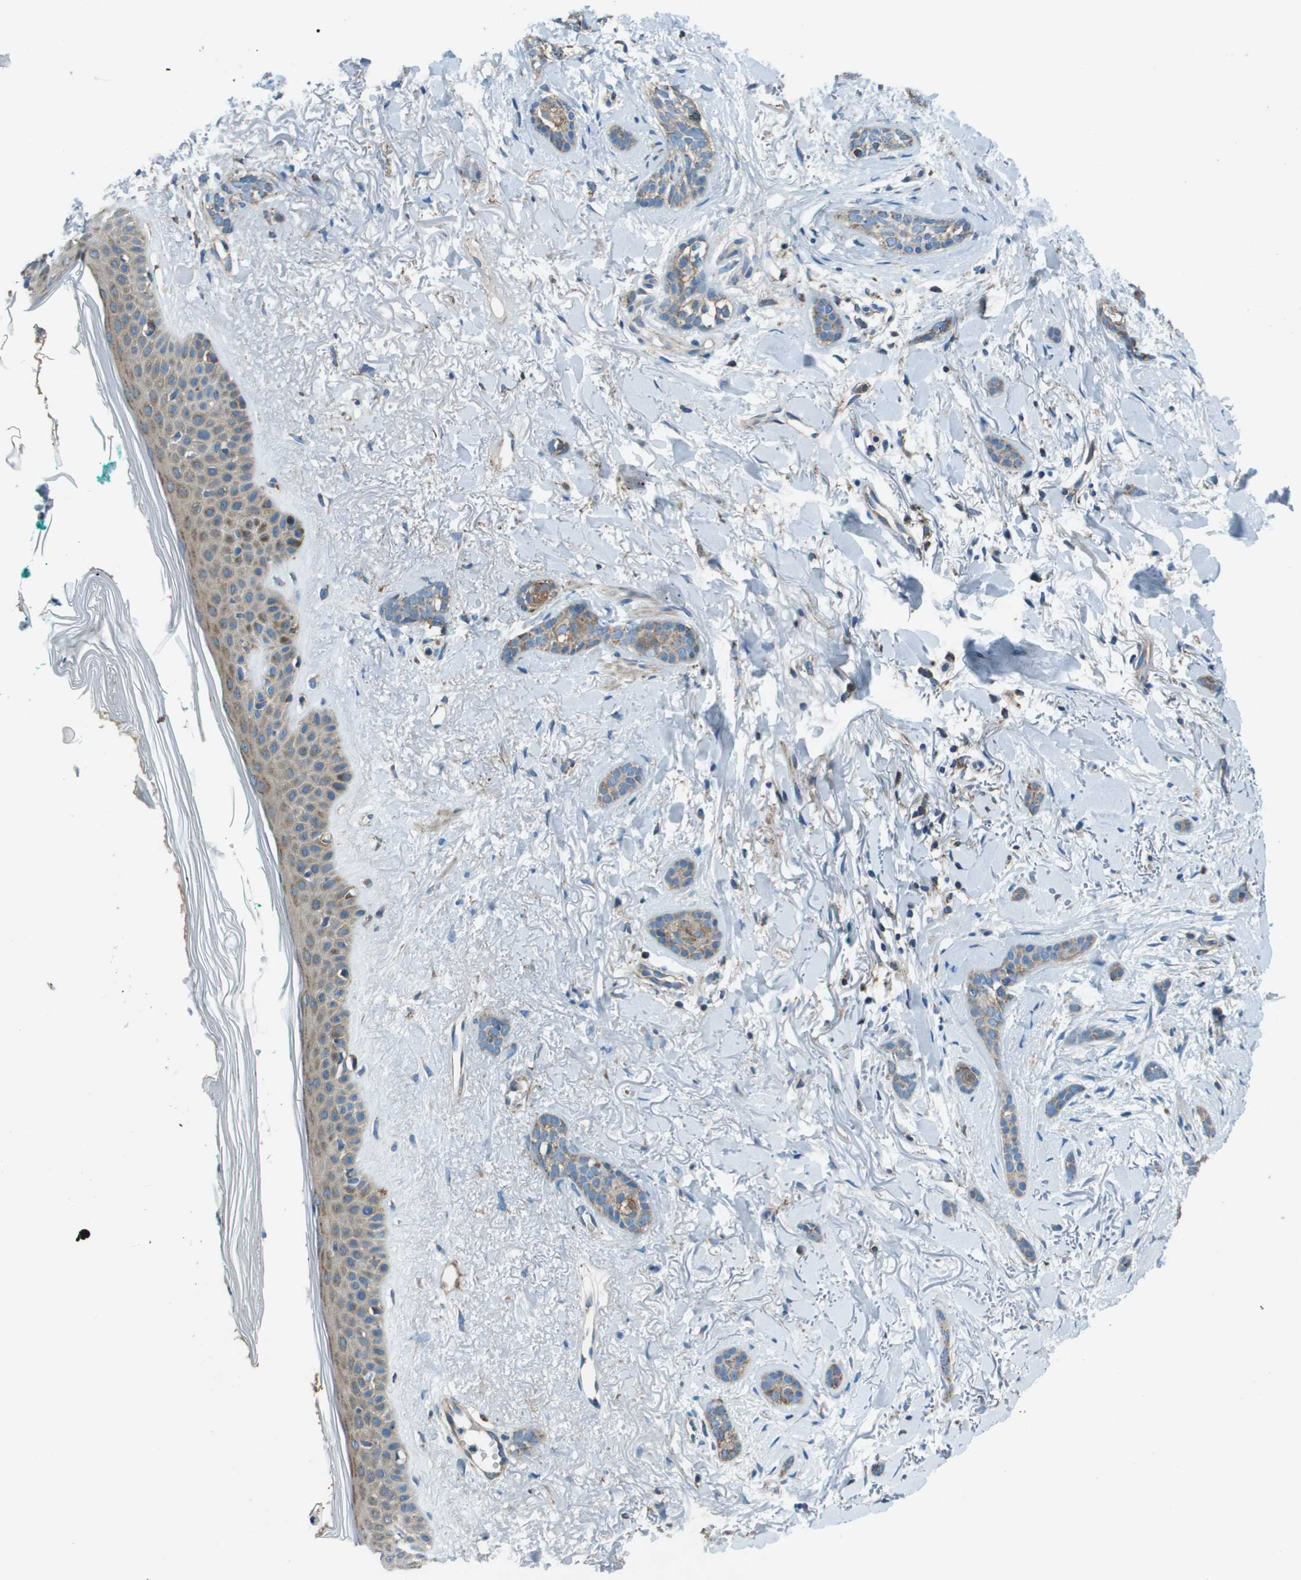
{"staining": {"intensity": "weak", "quantity": "25%-75%", "location": "cytoplasmic/membranous"}, "tissue": "skin cancer", "cell_type": "Tumor cells", "image_type": "cancer", "snomed": [{"axis": "morphology", "description": "Basal cell carcinoma"}, {"axis": "morphology", "description": "Adnexal tumor, benign"}, {"axis": "topography", "description": "Skin"}], "caption": "Immunohistochemical staining of human skin benign adnexal tumor exhibits weak cytoplasmic/membranous protein expression in about 25%-75% of tumor cells.", "gene": "TMEM51", "patient": {"sex": "female", "age": 42}}